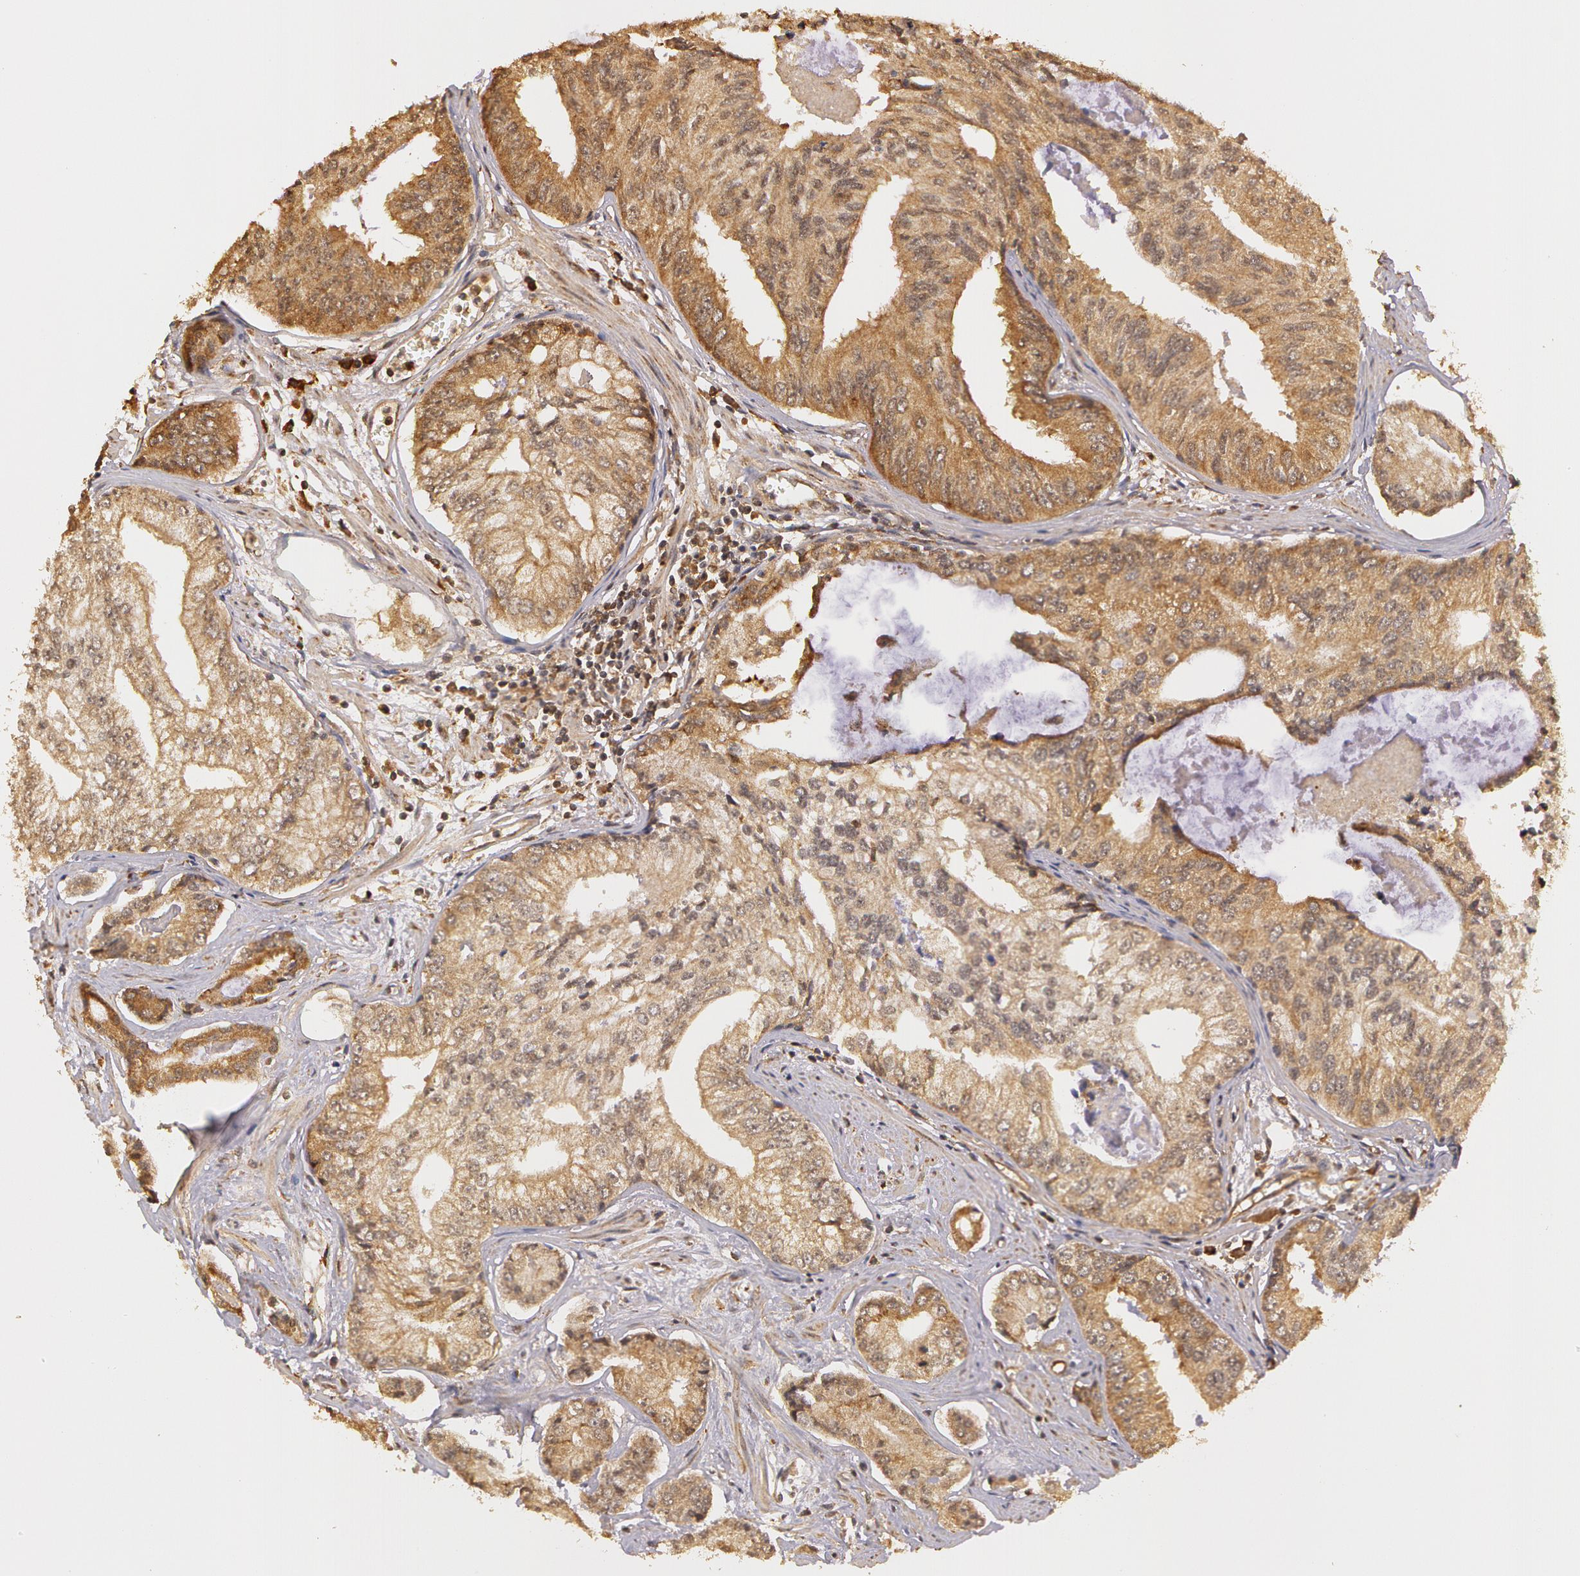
{"staining": {"intensity": "moderate", "quantity": ">75%", "location": "cytoplasmic/membranous"}, "tissue": "prostate cancer", "cell_type": "Tumor cells", "image_type": "cancer", "snomed": [{"axis": "morphology", "description": "Adenocarcinoma, High grade"}, {"axis": "topography", "description": "Prostate"}], "caption": "A photomicrograph showing moderate cytoplasmic/membranous expression in about >75% of tumor cells in prostate cancer, as visualized by brown immunohistochemical staining.", "gene": "ASCC2", "patient": {"sex": "male", "age": 56}}